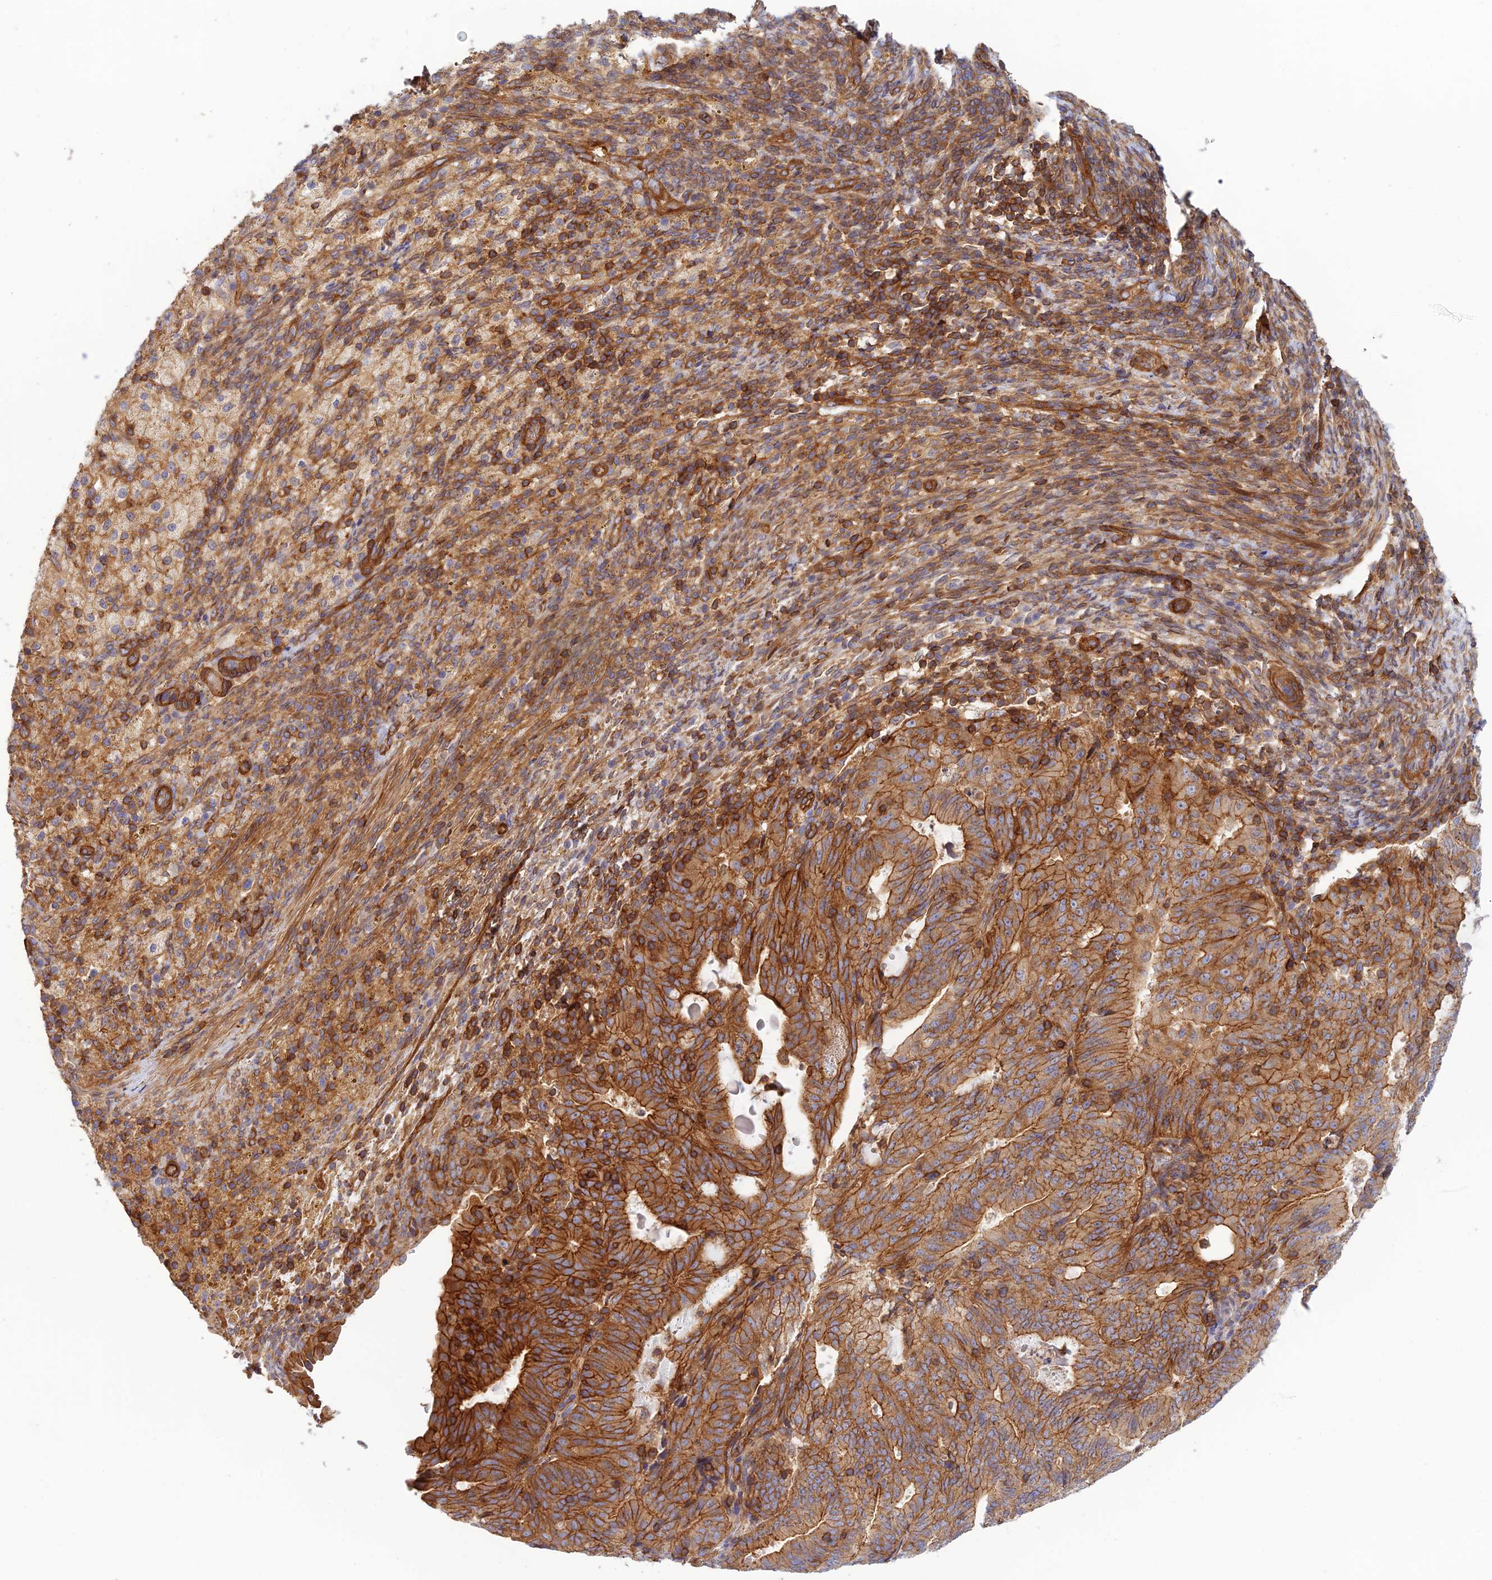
{"staining": {"intensity": "strong", "quantity": ">75%", "location": "cytoplasmic/membranous"}, "tissue": "endometrial cancer", "cell_type": "Tumor cells", "image_type": "cancer", "snomed": [{"axis": "morphology", "description": "Adenocarcinoma, NOS"}, {"axis": "topography", "description": "Endometrium"}], "caption": "This is a micrograph of immunohistochemistry (IHC) staining of endometrial cancer (adenocarcinoma), which shows strong expression in the cytoplasmic/membranous of tumor cells.", "gene": "PPP1R12C", "patient": {"sex": "female", "age": 70}}